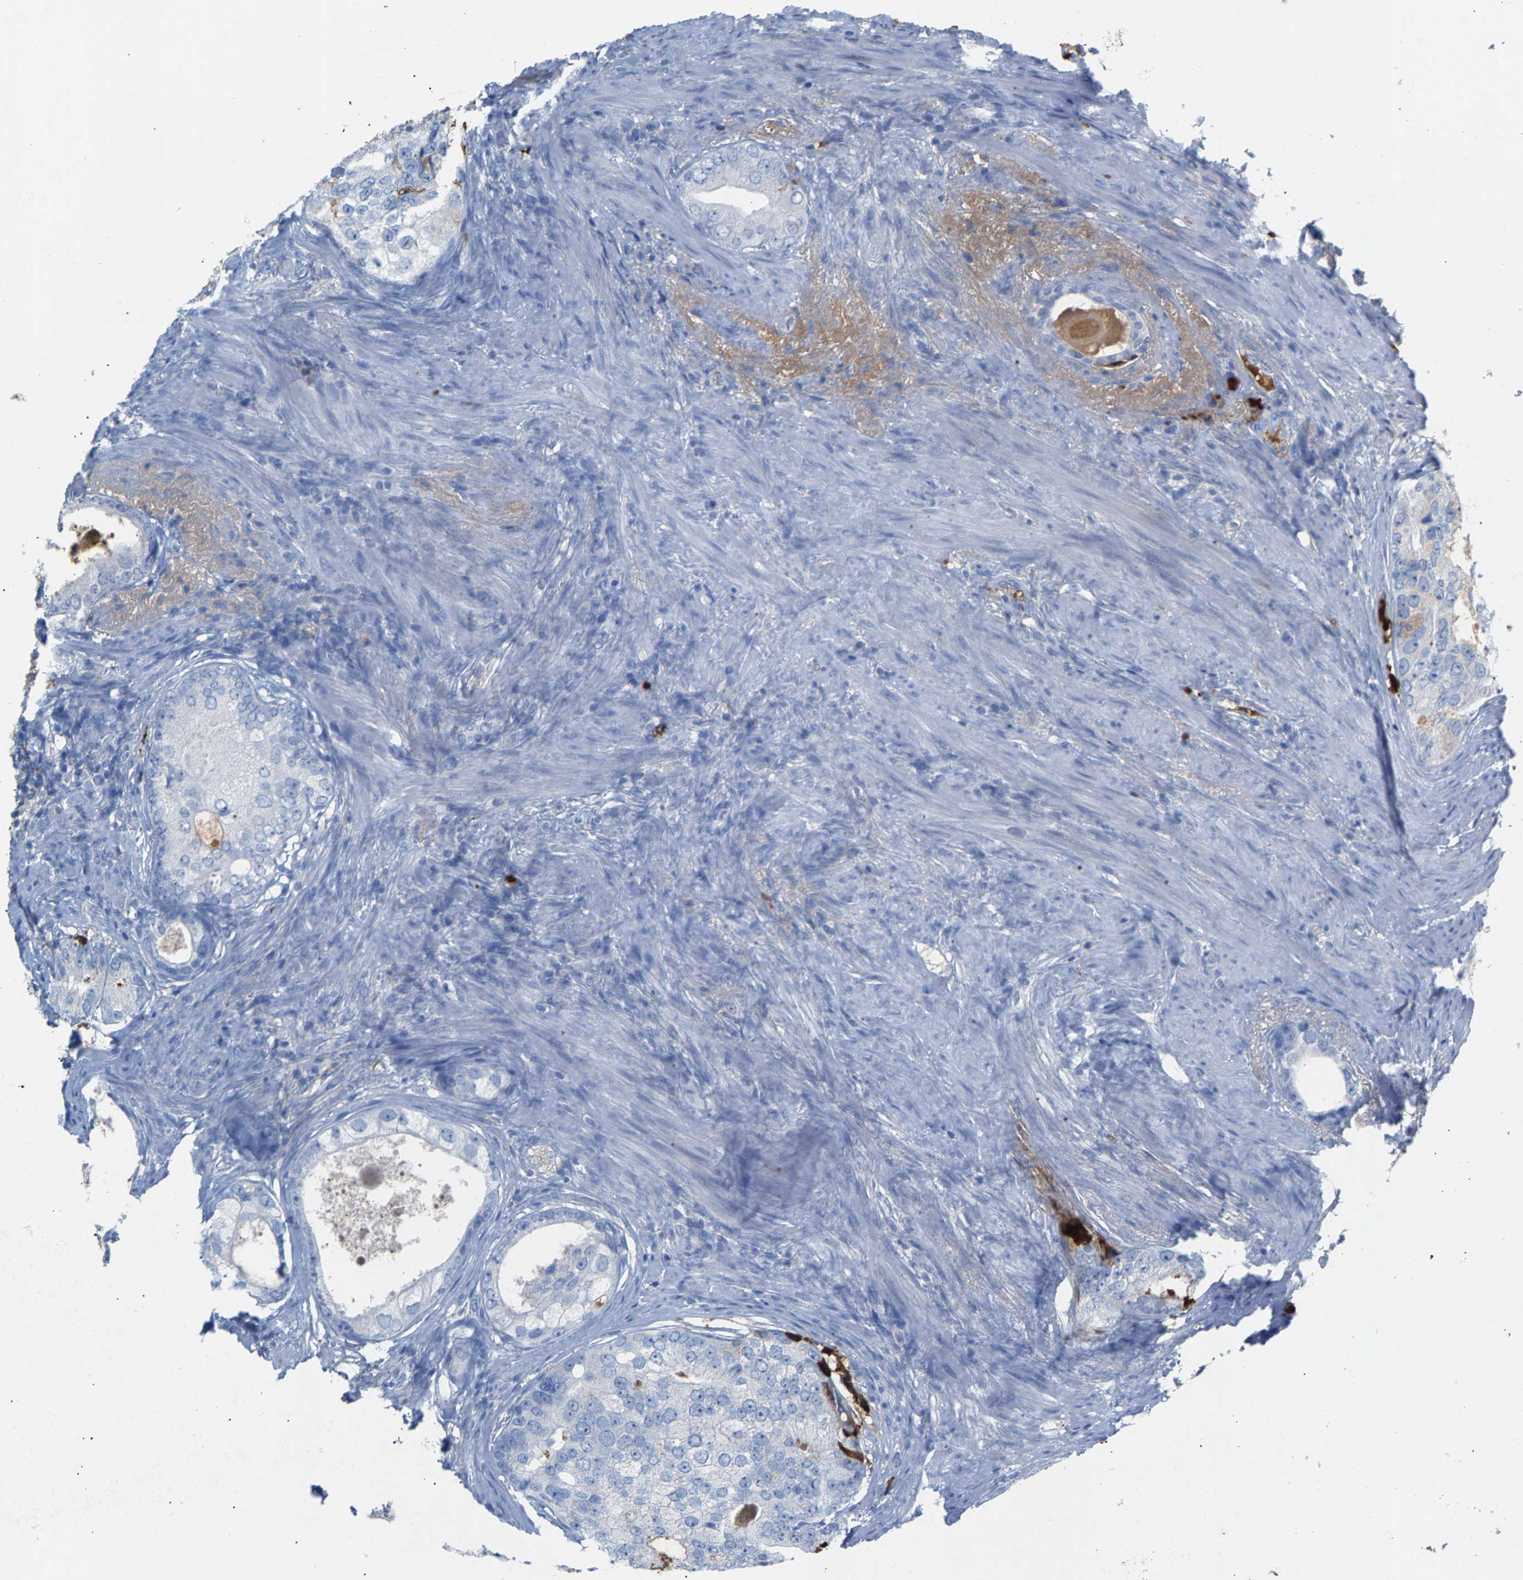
{"staining": {"intensity": "negative", "quantity": "none", "location": "none"}, "tissue": "prostate cancer", "cell_type": "Tumor cells", "image_type": "cancer", "snomed": [{"axis": "morphology", "description": "Adenocarcinoma, High grade"}, {"axis": "topography", "description": "Prostate"}], "caption": "Protein analysis of high-grade adenocarcinoma (prostate) displays no significant expression in tumor cells. (IHC, brightfield microscopy, high magnification).", "gene": "APOH", "patient": {"sex": "male", "age": 66}}